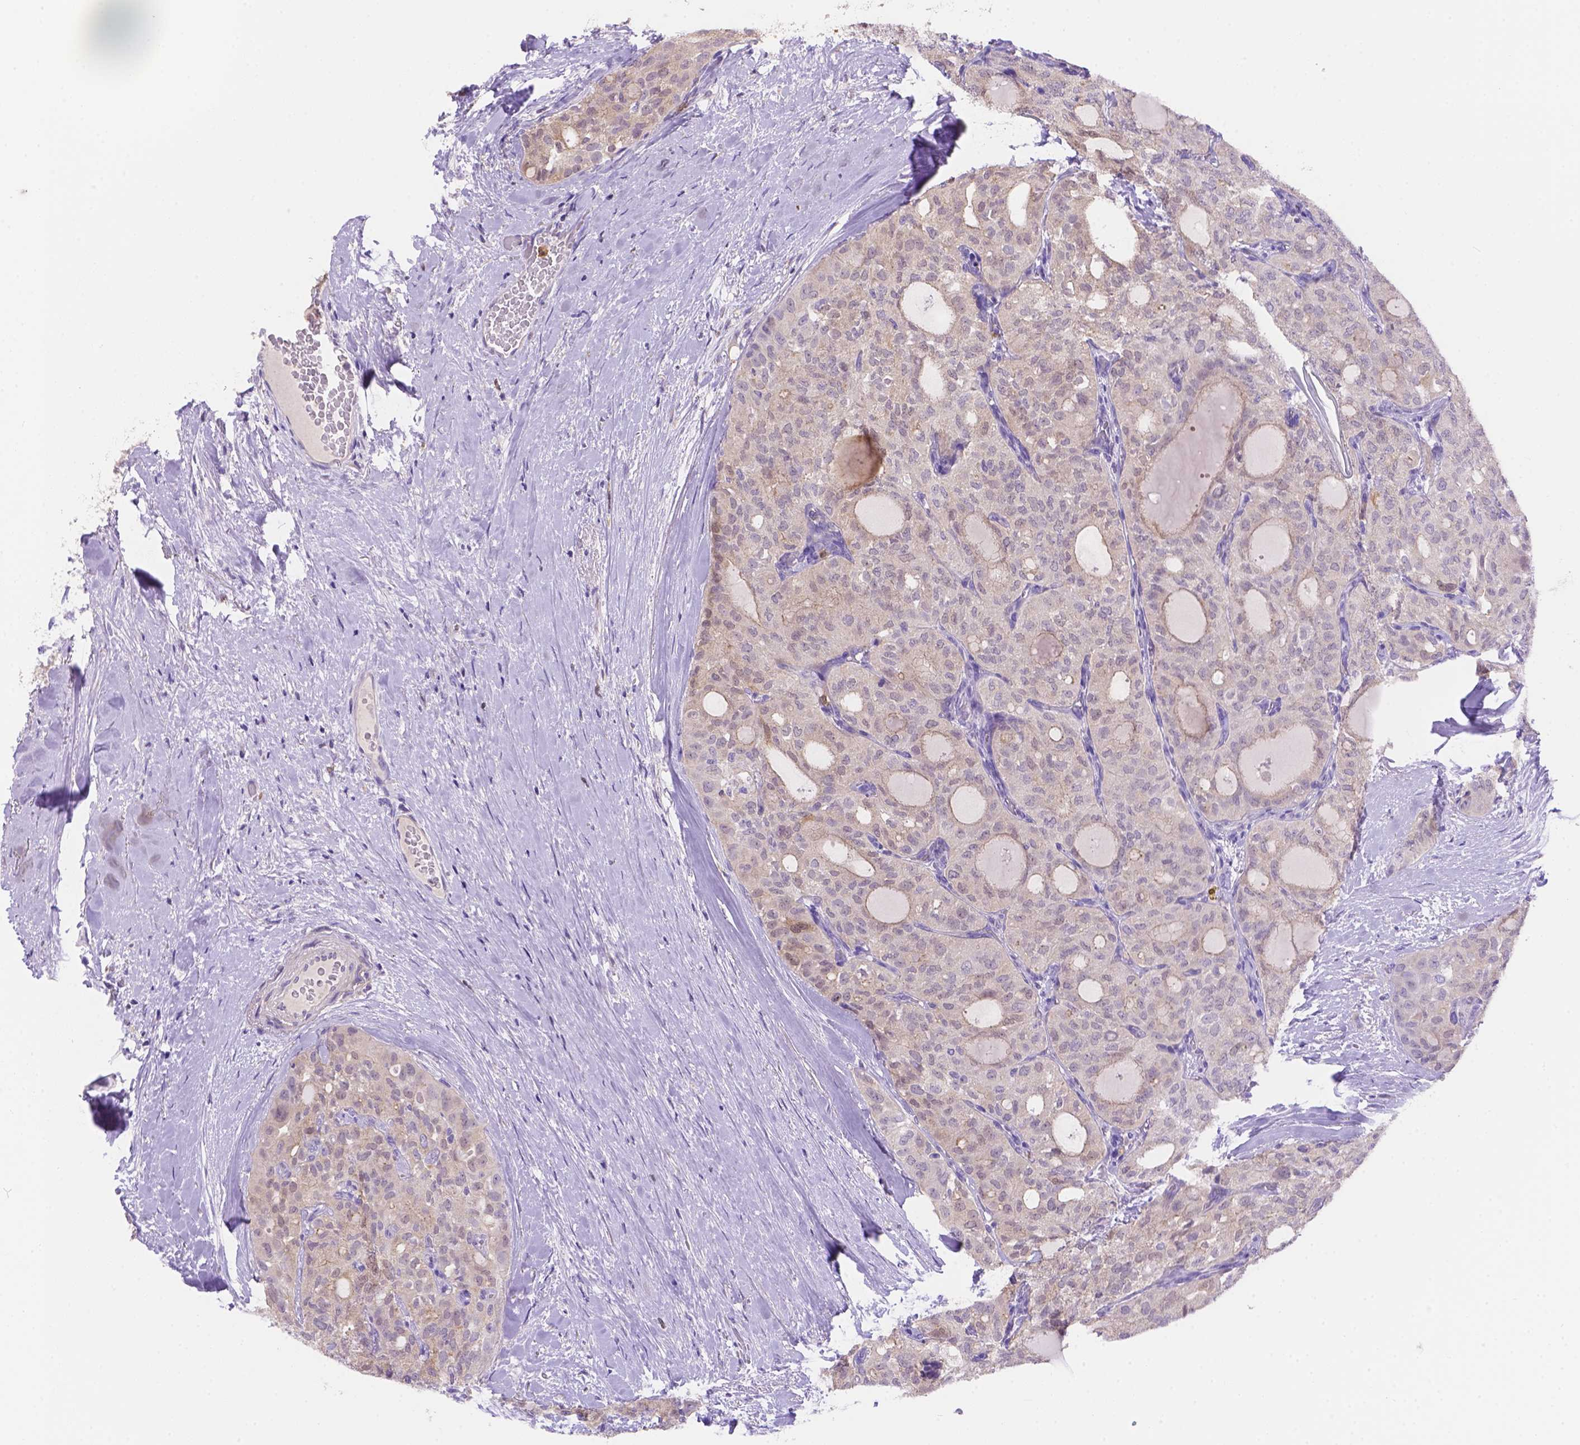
{"staining": {"intensity": "negative", "quantity": "none", "location": "none"}, "tissue": "thyroid cancer", "cell_type": "Tumor cells", "image_type": "cancer", "snomed": [{"axis": "morphology", "description": "Follicular adenoma carcinoma, NOS"}, {"axis": "topography", "description": "Thyroid gland"}], "caption": "IHC of thyroid cancer reveals no positivity in tumor cells.", "gene": "NXPE2", "patient": {"sex": "male", "age": 75}}